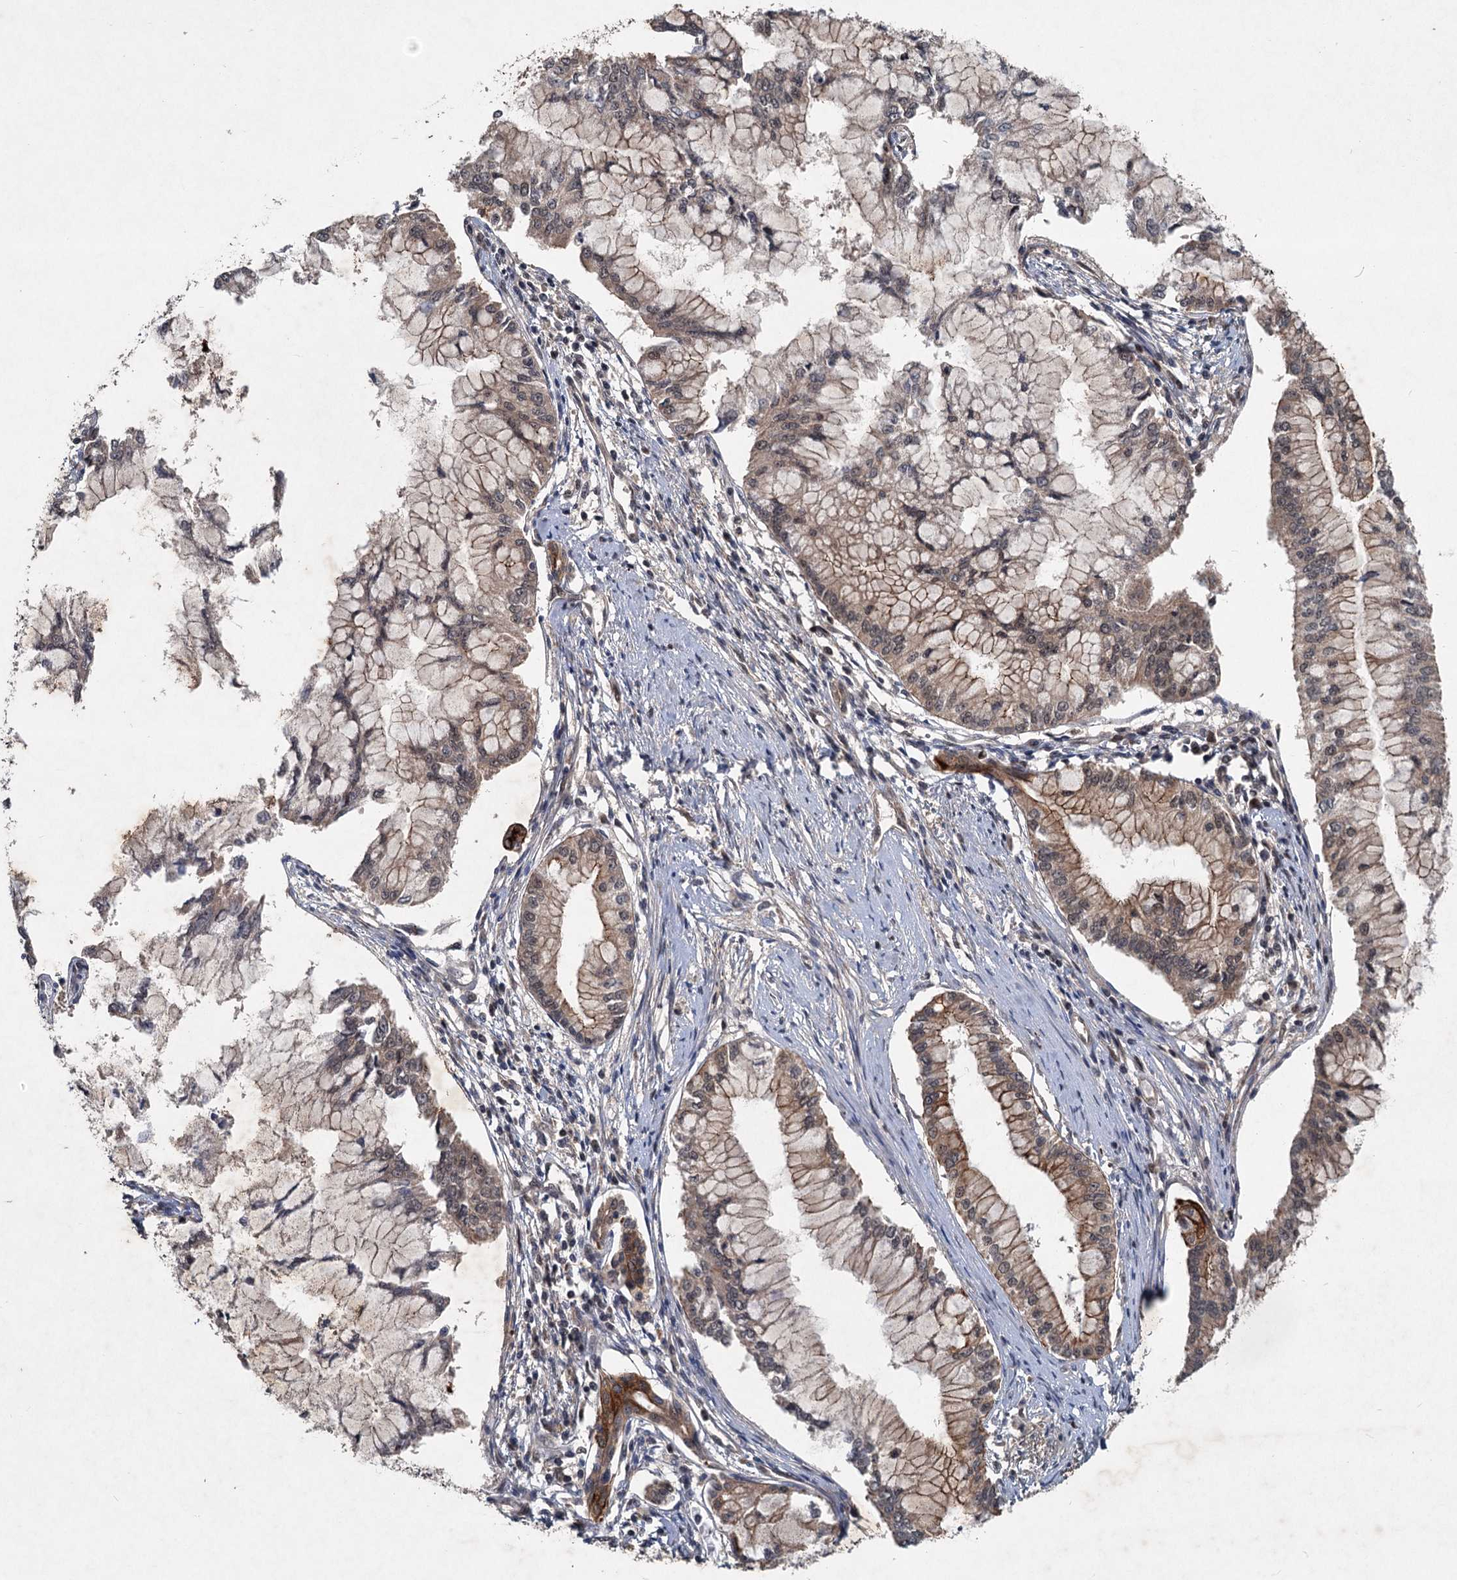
{"staining": {"intensity": "moderate", "quantity": ">75%", "location": "cytoplasmic/membranous,nuclear"}, "tissue": "pancreatic cancer", "cell_type": "Tumor cells", "image_type": "cancer", "snomed": [{"axis": "morphology", "description": "Adenocarcinoma, NOS"}, {"axis": "topography", "description": "Pancreas"}], "caption": "The micrograph shows immunohistochemical staining of pancreatic adenocarcinoma. There is moderate cytoplasmic/membranous and nuclear expression is appreciated in about >75% of tumor cells.", "gene": "RITA1", "patient": {"sex": "male", "age": 46}}